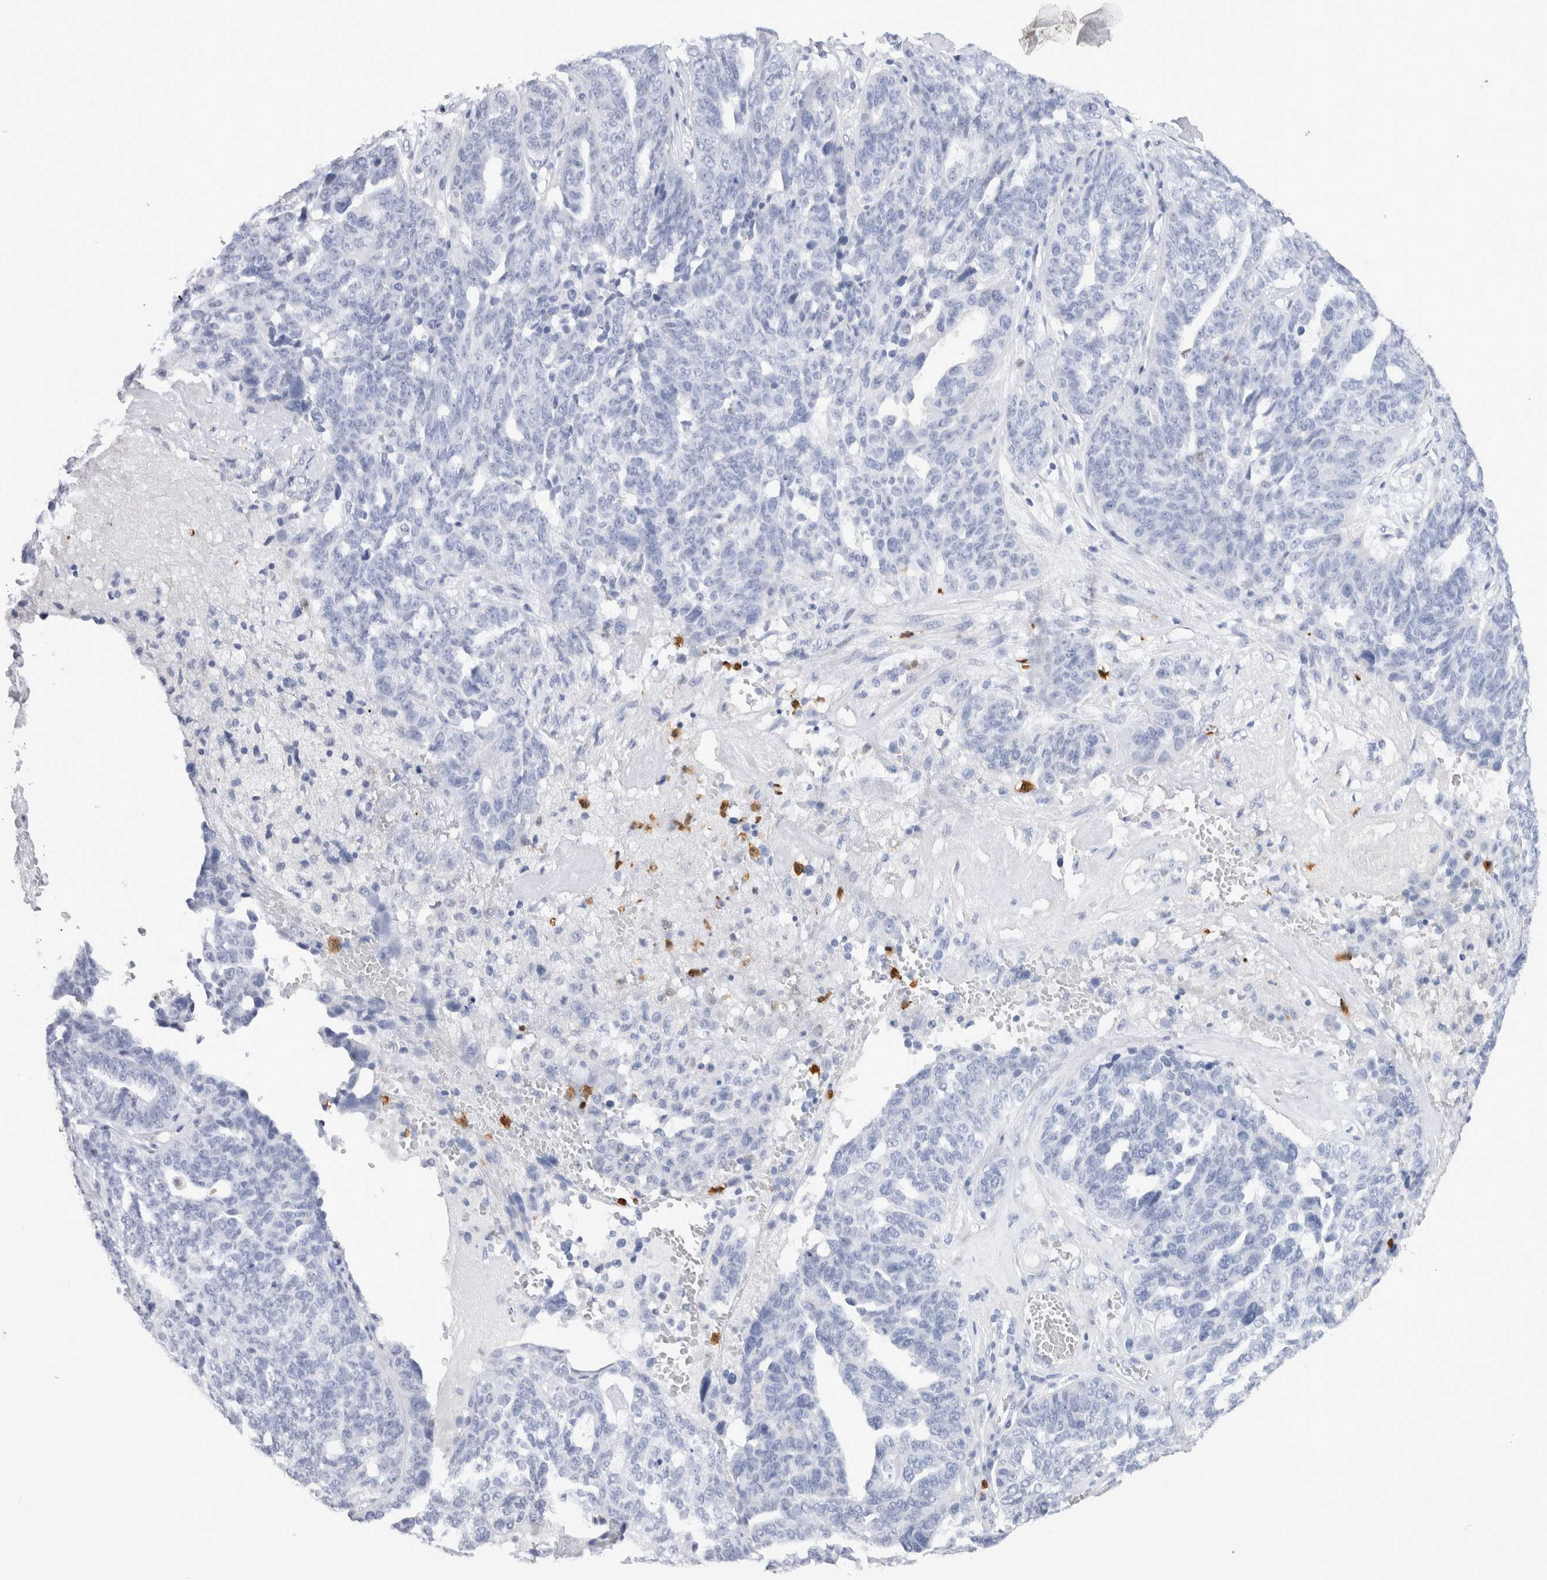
{"staining": {"intensity": "negative", "quantity": "none", "location": "none"}, "tissue": "ovarian cancer", "cell_type": "Tumor cells", "image_type": "cancer", "snomed": [{"axis": "morphology", "description": "Cystadenocarcinoma, serous, NOS"}, {"axis": "topography", "description": "Ovary"}], "caption": "An immunohistochemistry (IHC) photomicrograph of ovarian serous cystadenocarcinoma is shown. There is no staining in tumor cells of ovarian serous cystadenocarcinoma.", "gene": "SLC10A5", "patient": {"sex": "female", "age": 59}}